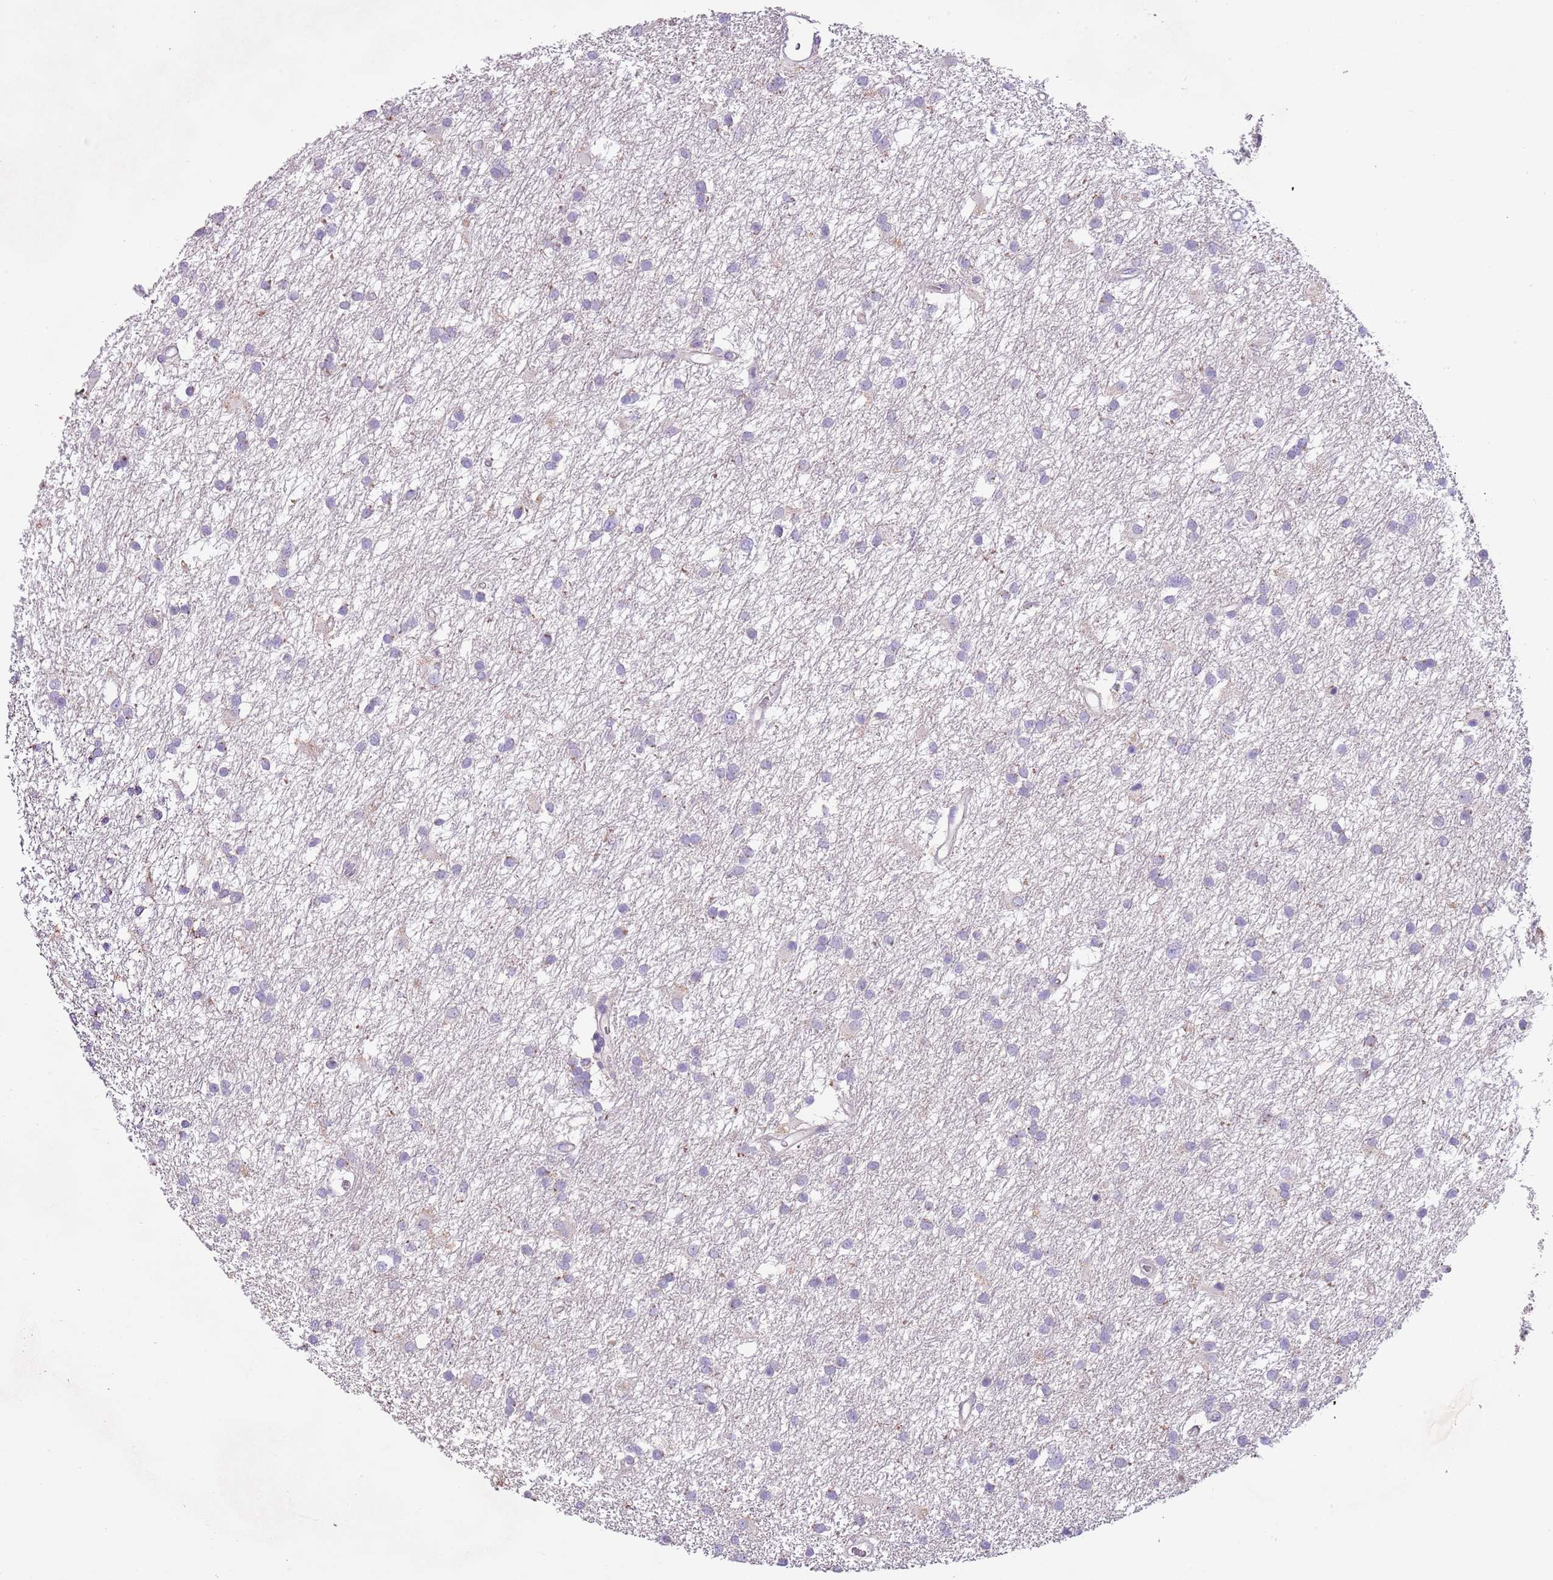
{"staining": {"intensity": "negative", "quantity": "none", "location": "none"}, "tissue": "glioma", "cell_type": "Tumor cells", "image_type": "cancer", "snomed": [{"axis": "morphology", "description": "Glioma, malignant, High grade"}, {"axis": "topography", "description": "Brain"}], "caption": "IHC photomicrograph of human glioma stained for a protein (brown), which exhibits no expression in tumor cells.", "gene": "HES3", "patient": {"sex": "male", "age": 77}}